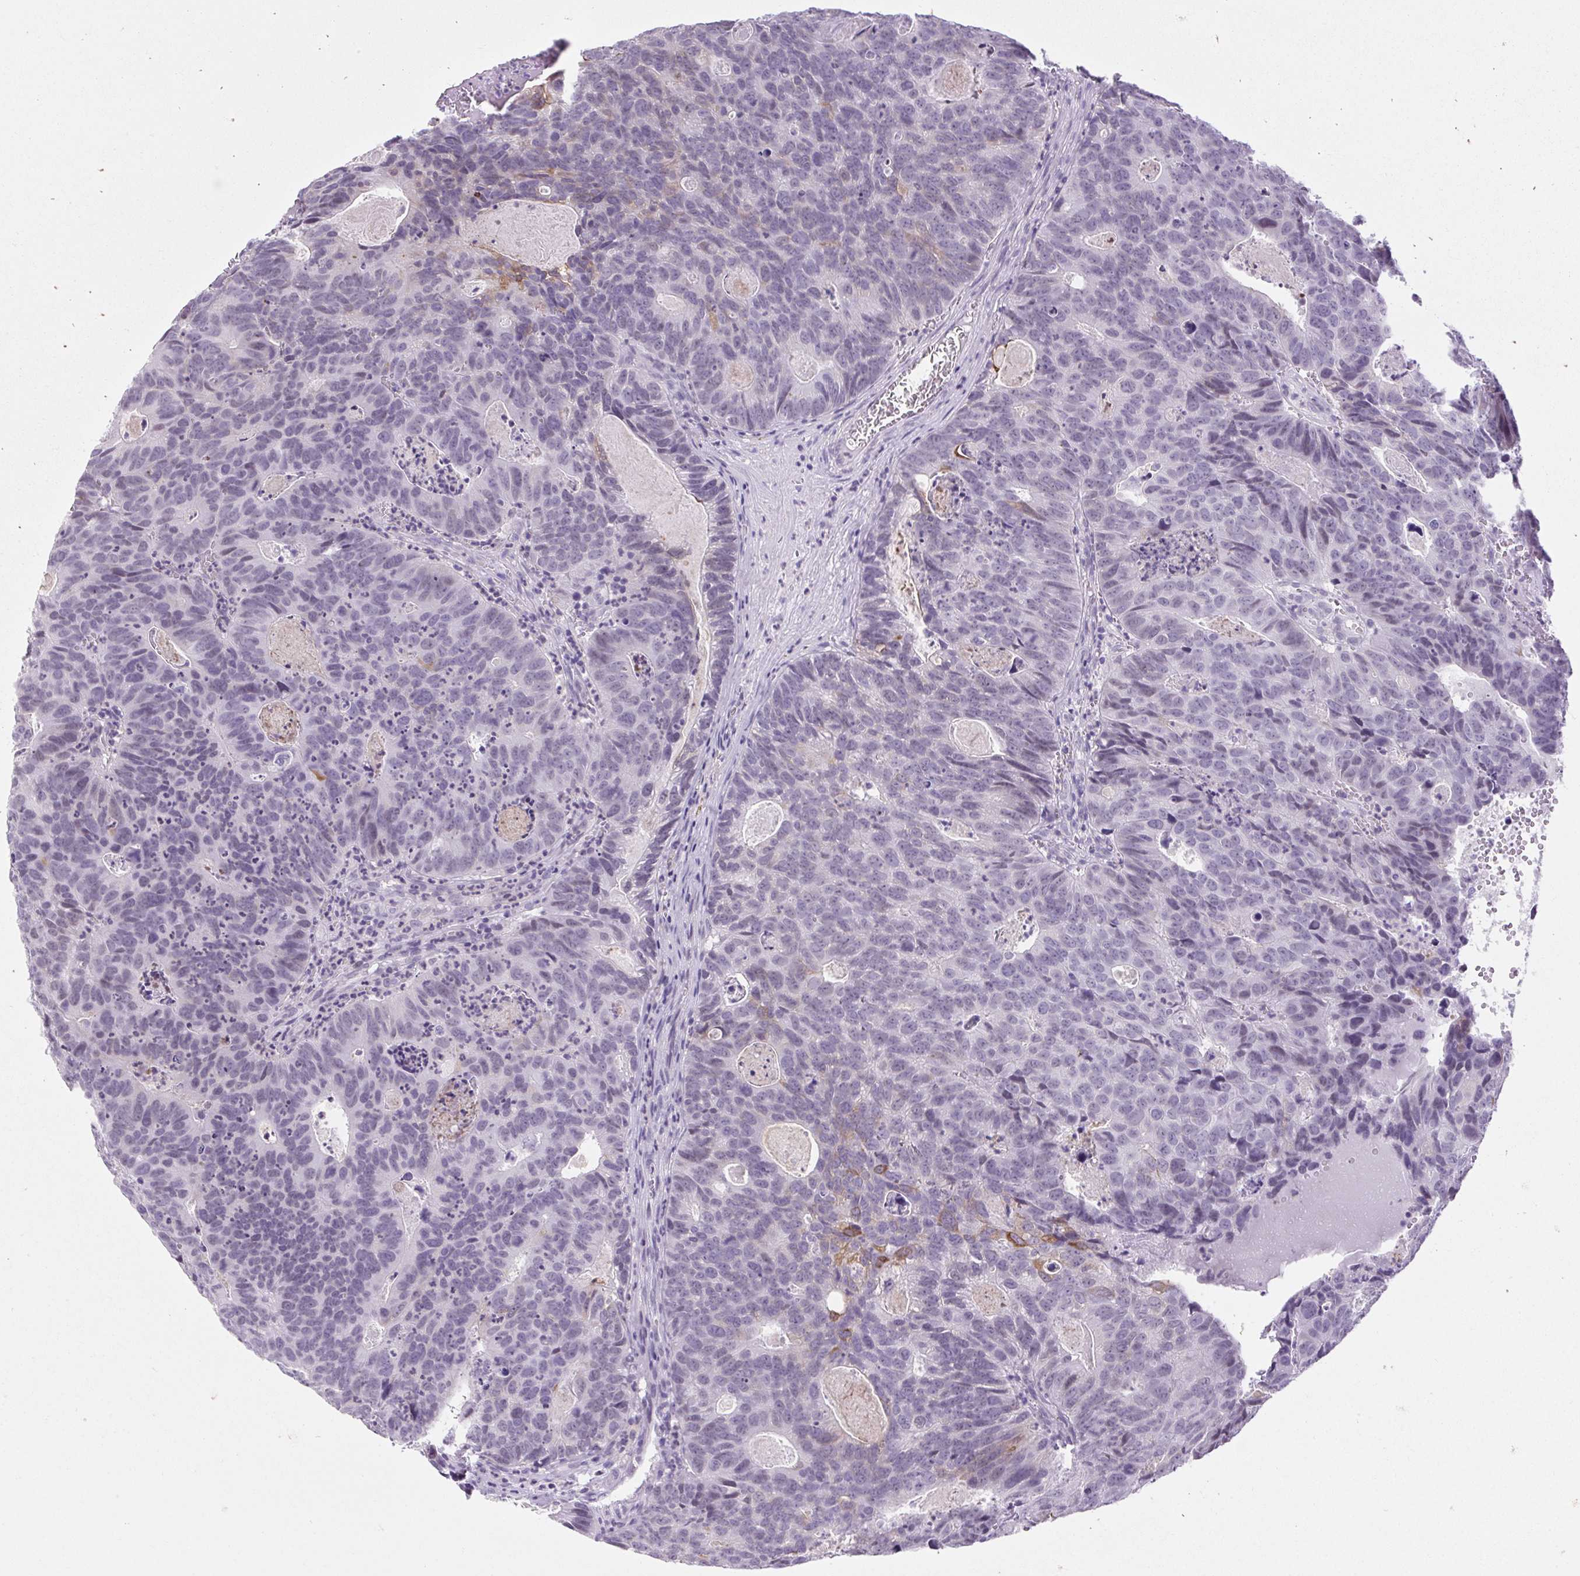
{"staining": {"intensity": "weak", "quantity": "<25%", "location": "cytoplasmic/membranous"}, "tissue": "head and neck cancer", "cell_type": "Tumor cells", "image_type": "cancer", "snomed": [{"axis": "morphology", "description": "Adenocarcinoma, NOS"}, {"axis": "topography", "description": "Head-Neck"}], "caption": "Head and neck cancer was stained to show a protein in brown. There is no significant staining in tumor cells.", "gene": "BCAS1", "patient": {"sex": "male", "age": 62}}